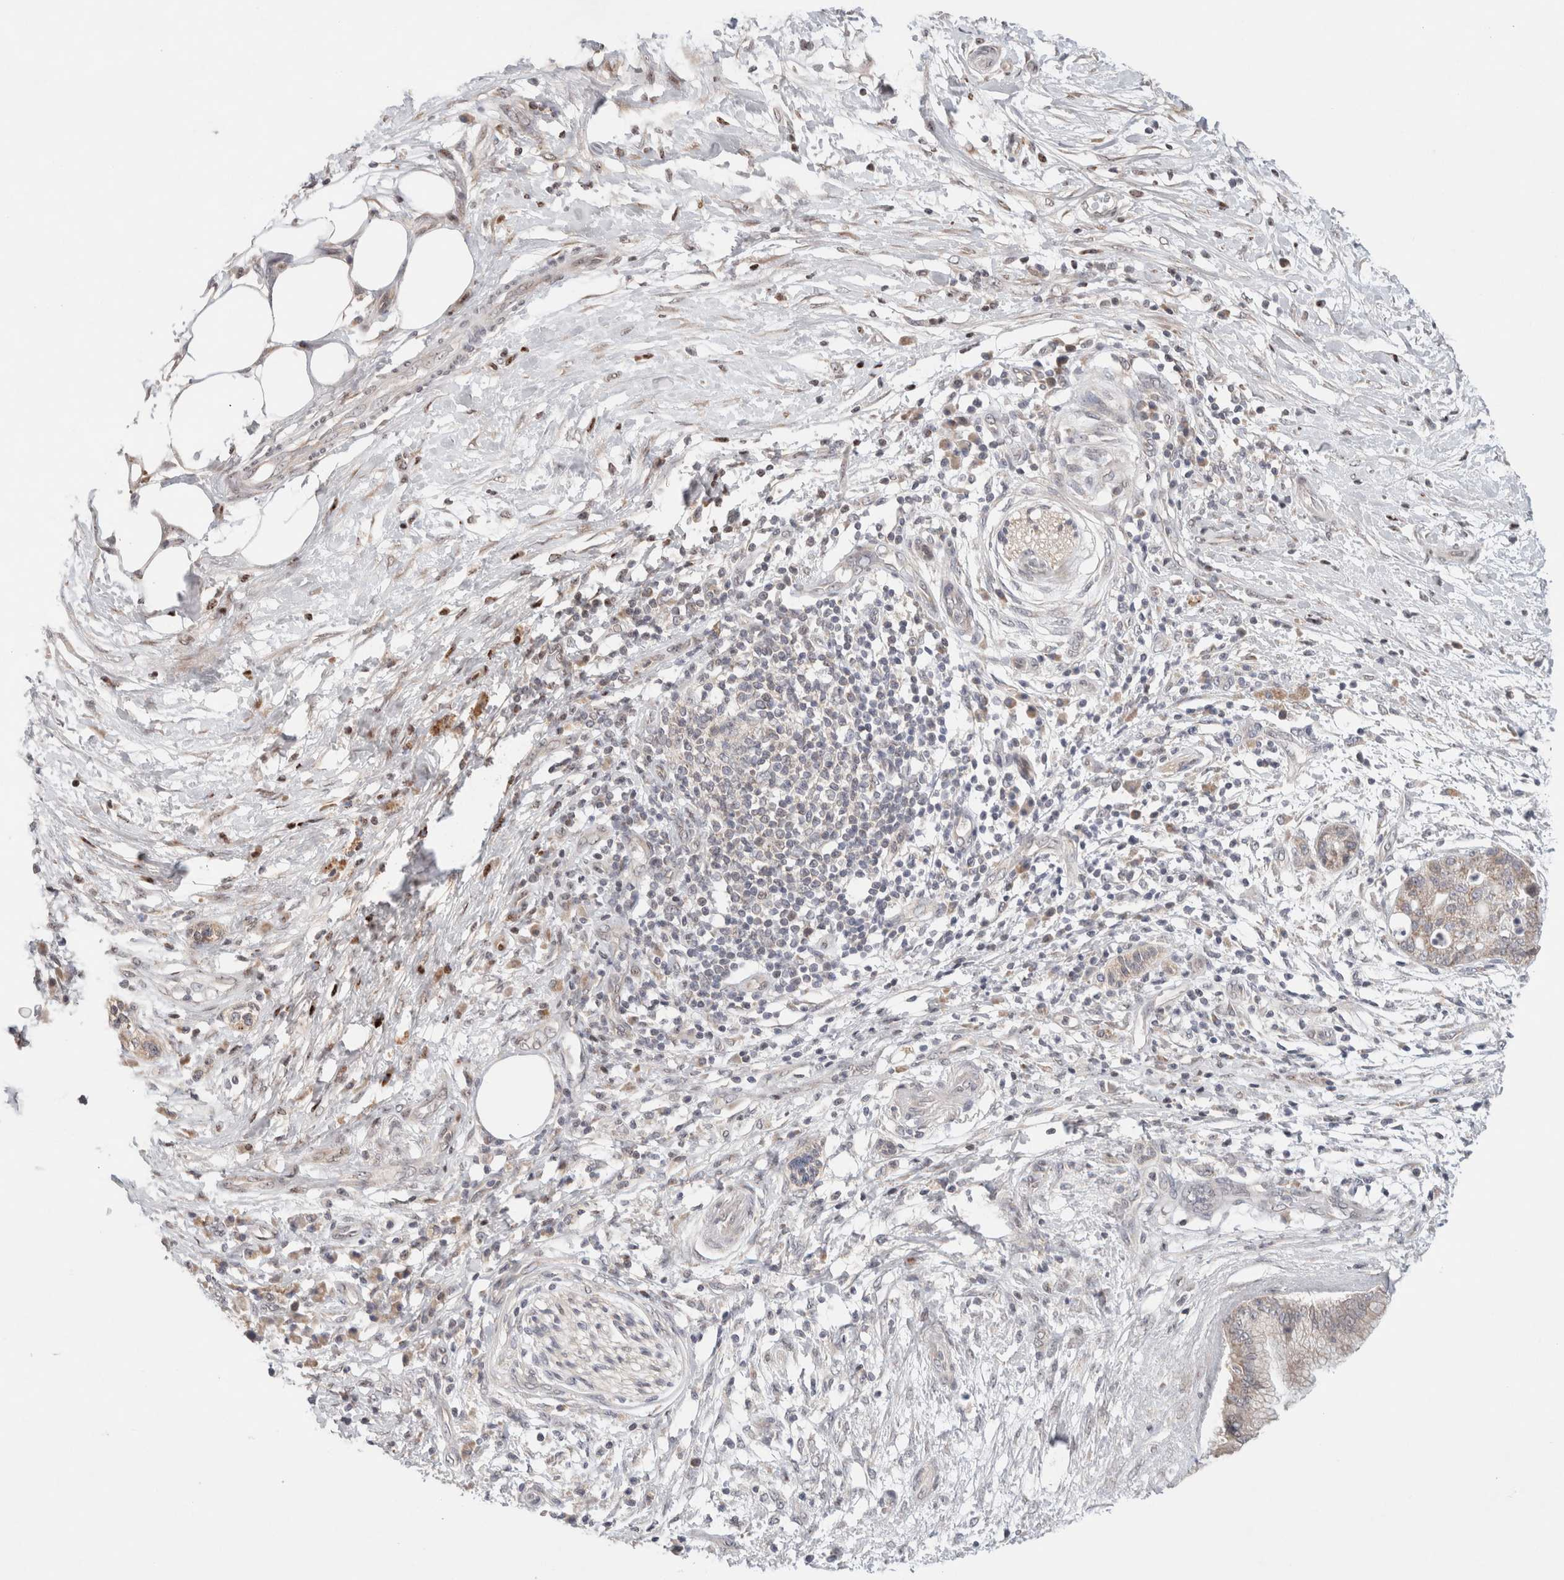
{"staining": {"intensity": "weak", "quantity": ">75%", "location": "cytoplasmic/membranous"}, "tissue": "pancreatic cancer", "cell_type": "Tumor cells", "image_type": "cancer", "snomed": [{"axis": "morphology", "description": "Adenocarcinoma, NOS"}, {"axis": "topography", "description": "Pancreas"}], "caption": "Brown immunohistochemical staining in adenocarcinoma (pancreatic) reveals weak cytoplasmic/membranous positivity in approximately >75% of tumor cells.", "gene": "ERI3", "patient": {"sex": "female", "age": 78}}